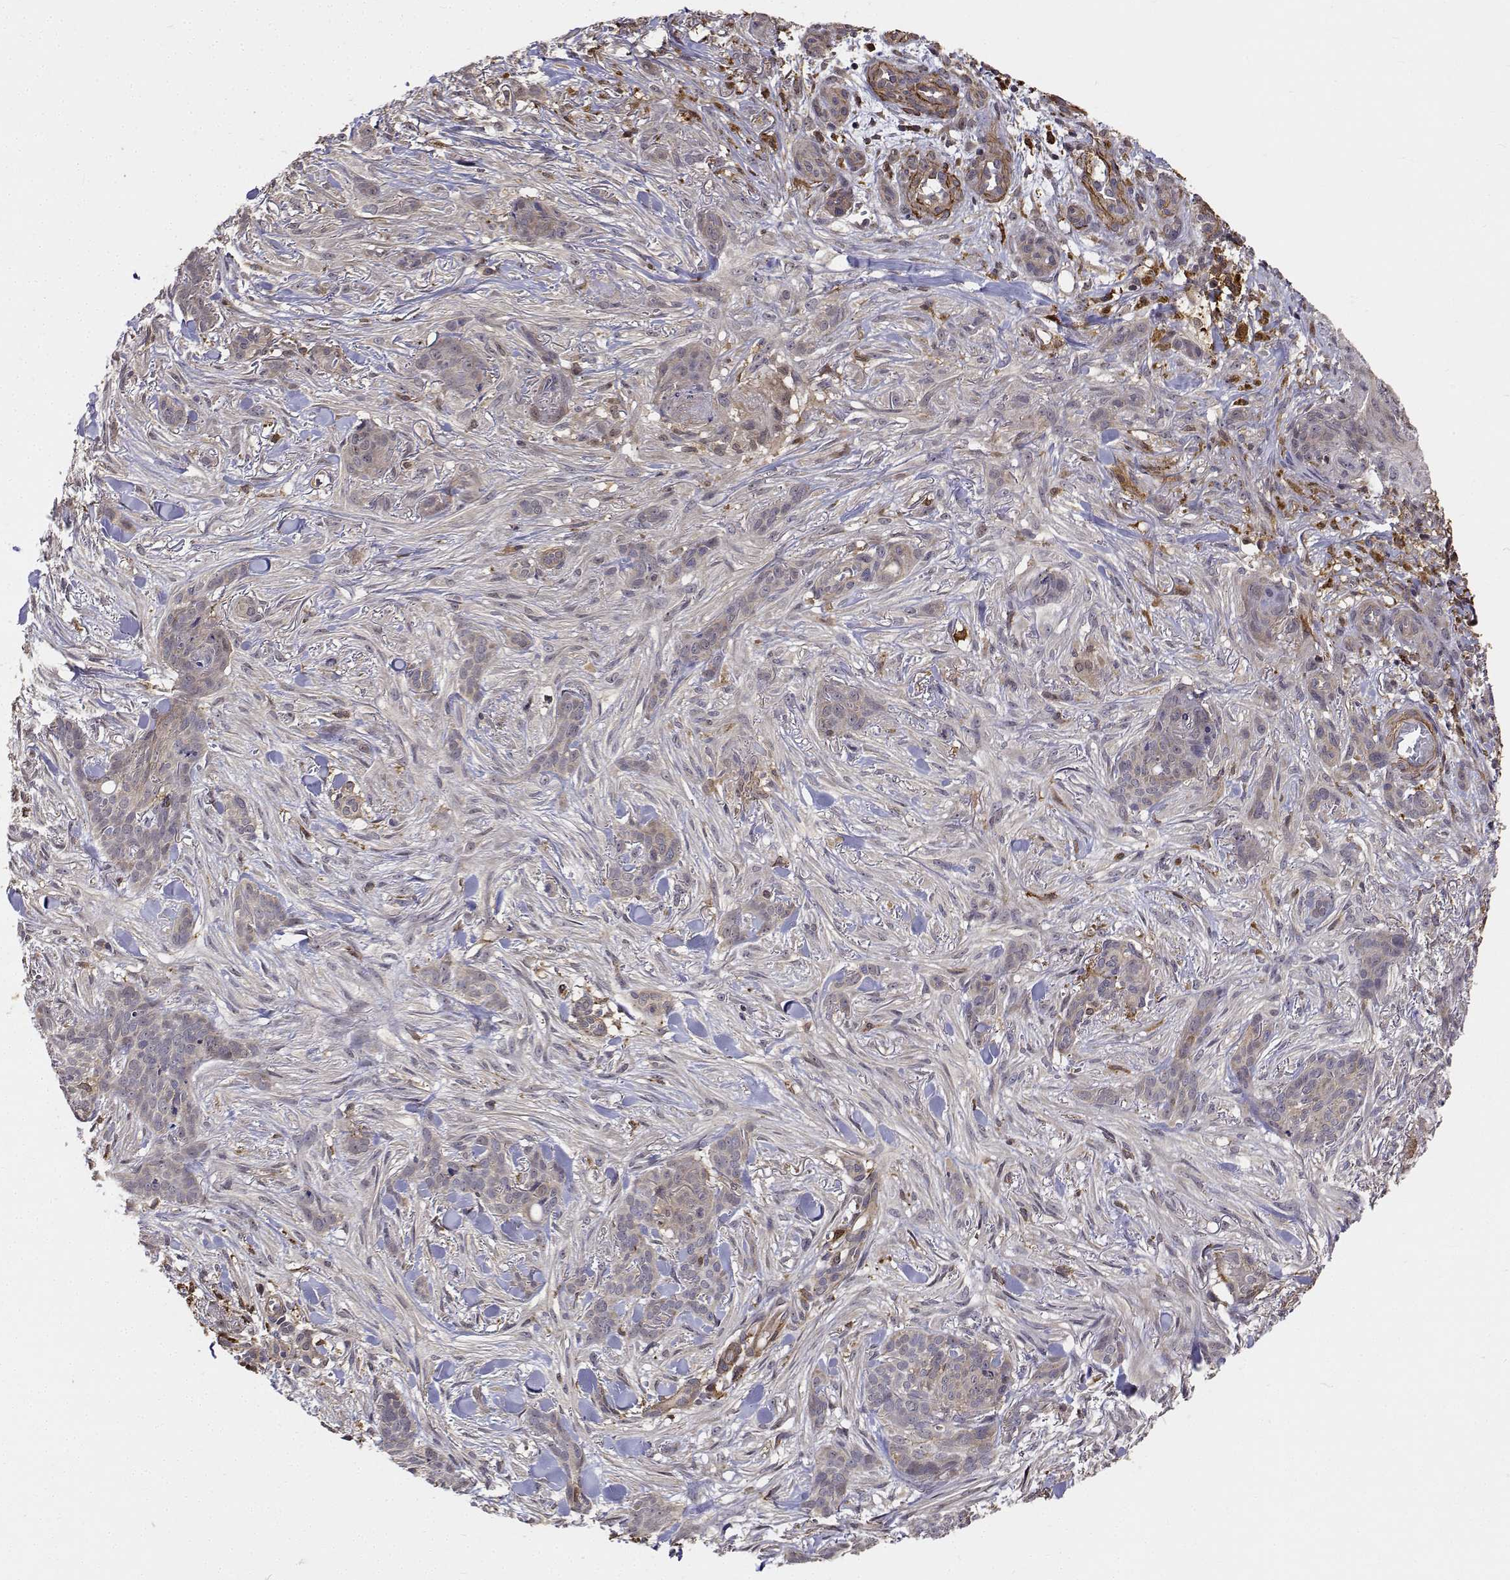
{"staining": {"intensity": "negative", "quantity": "none", "location": "none"}, "tissue": "skin cancer", "cell_type": "Tumor cells", "image_type": "cancer", "snomed": [{"axis": "morphology", "description": "Basal cell carcinoma"}, {"axis": "topography", "description": "Skin"}], "caption": "High power microscopy image of an immunohistochemistry micrograph of skin basal cell carcinoma, revealing no significant expression in tumor cells. (IHC, brightfield microscopy, high magnification).", "gene": "PCID2", "patient": {"sex": "female", "age": 61}}